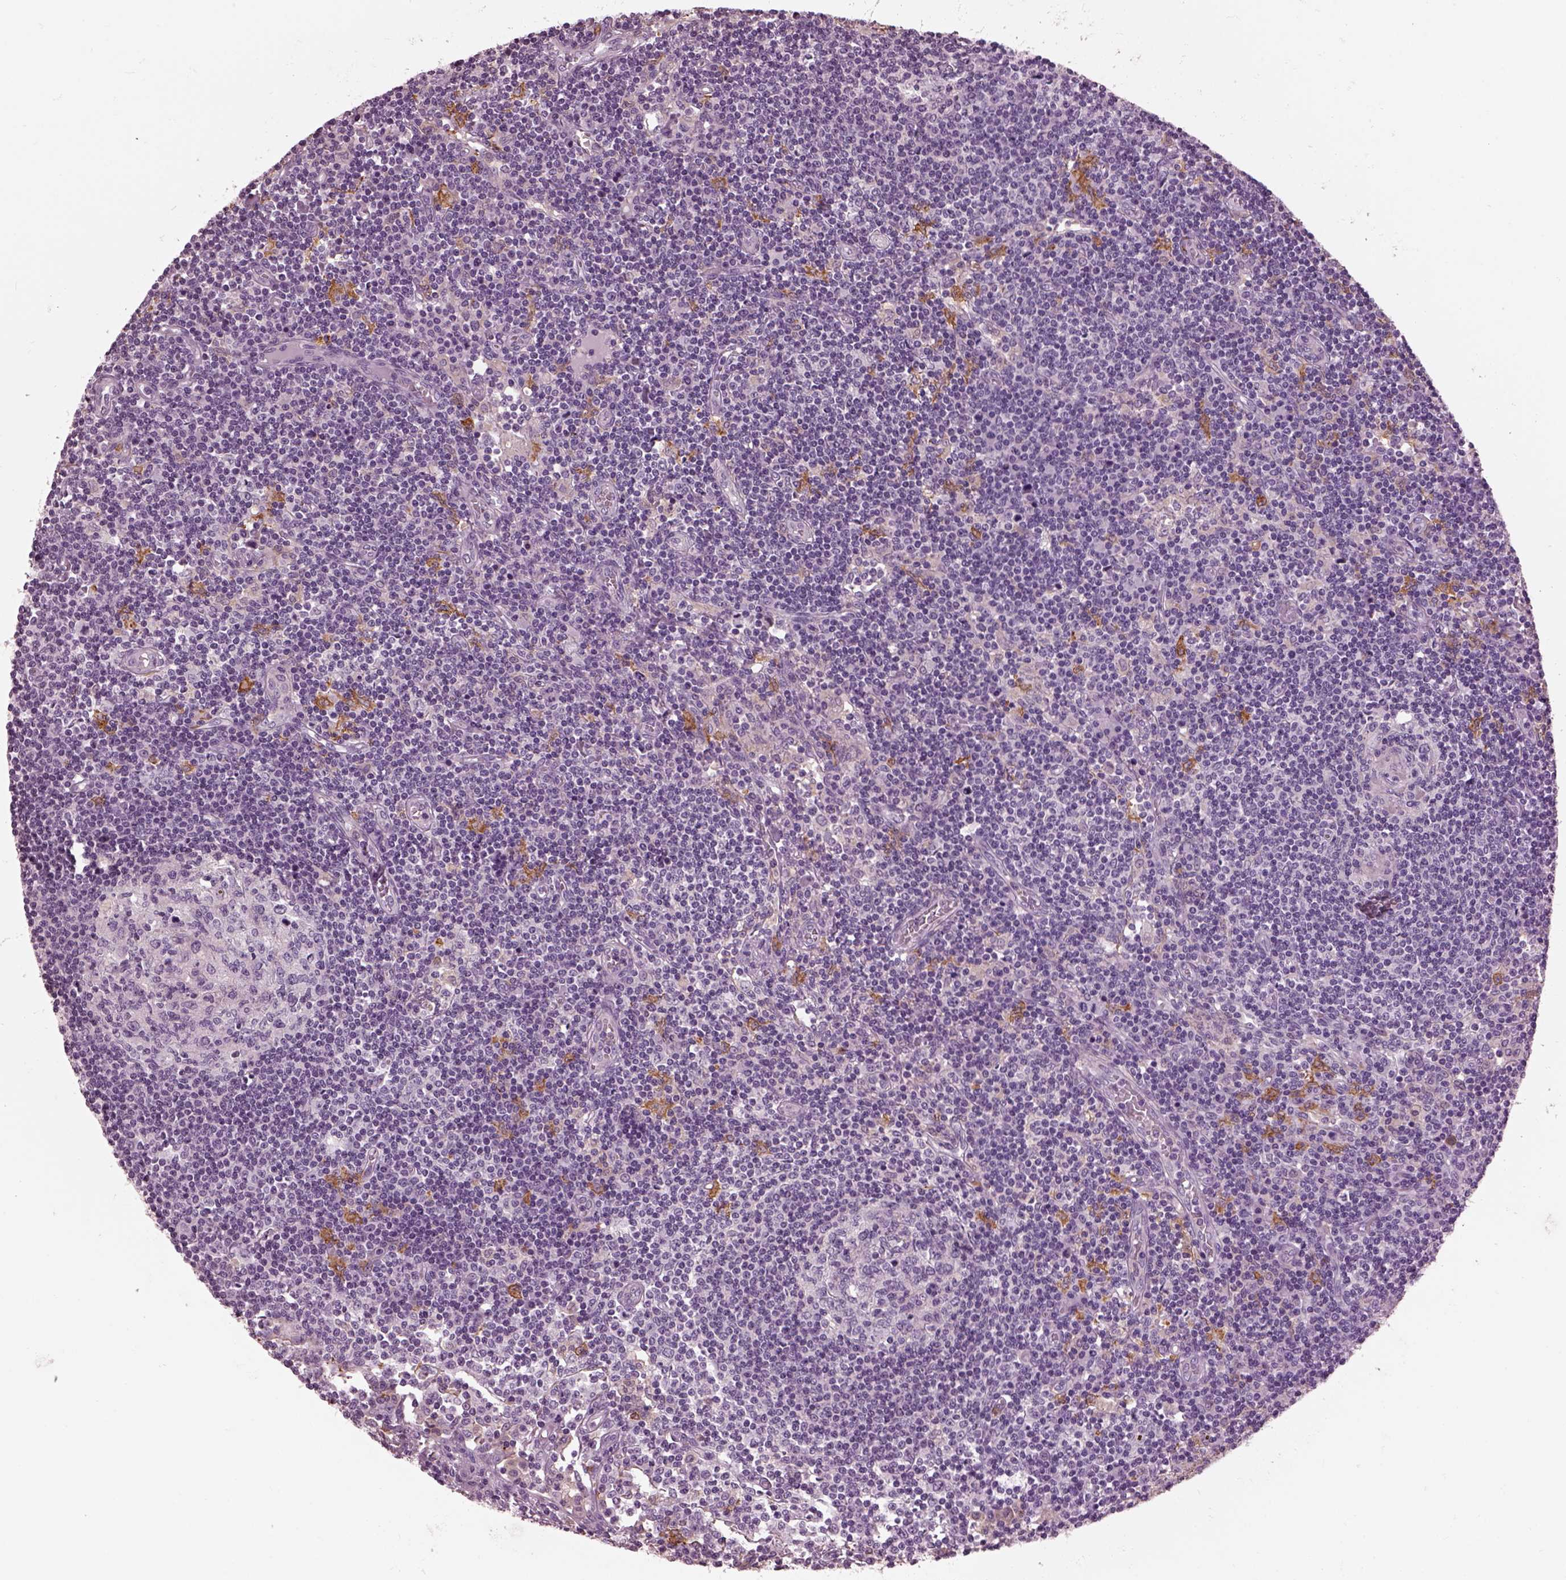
{"staining": {"intensity": "negative", "quantity": "none", "location": "none"}, "tissue": "lymph node", "cell_type": "Germinal center cells", "image_type": "normal", "snomed": [{"axis": "morphology", "description": "Normal tissue, NOS"}, {"axis": "topography", "description": "Lymph node"}], "caption": "DAB immunohistochemical staining of normal human lymph node displays no significant staining in germinal center cells. (Brightfield microscopy of DAB immunohistochemistry (IHC) at high magnification).", "gene": "SHTN1", "patient": {"sex": "female", "age": 72}}